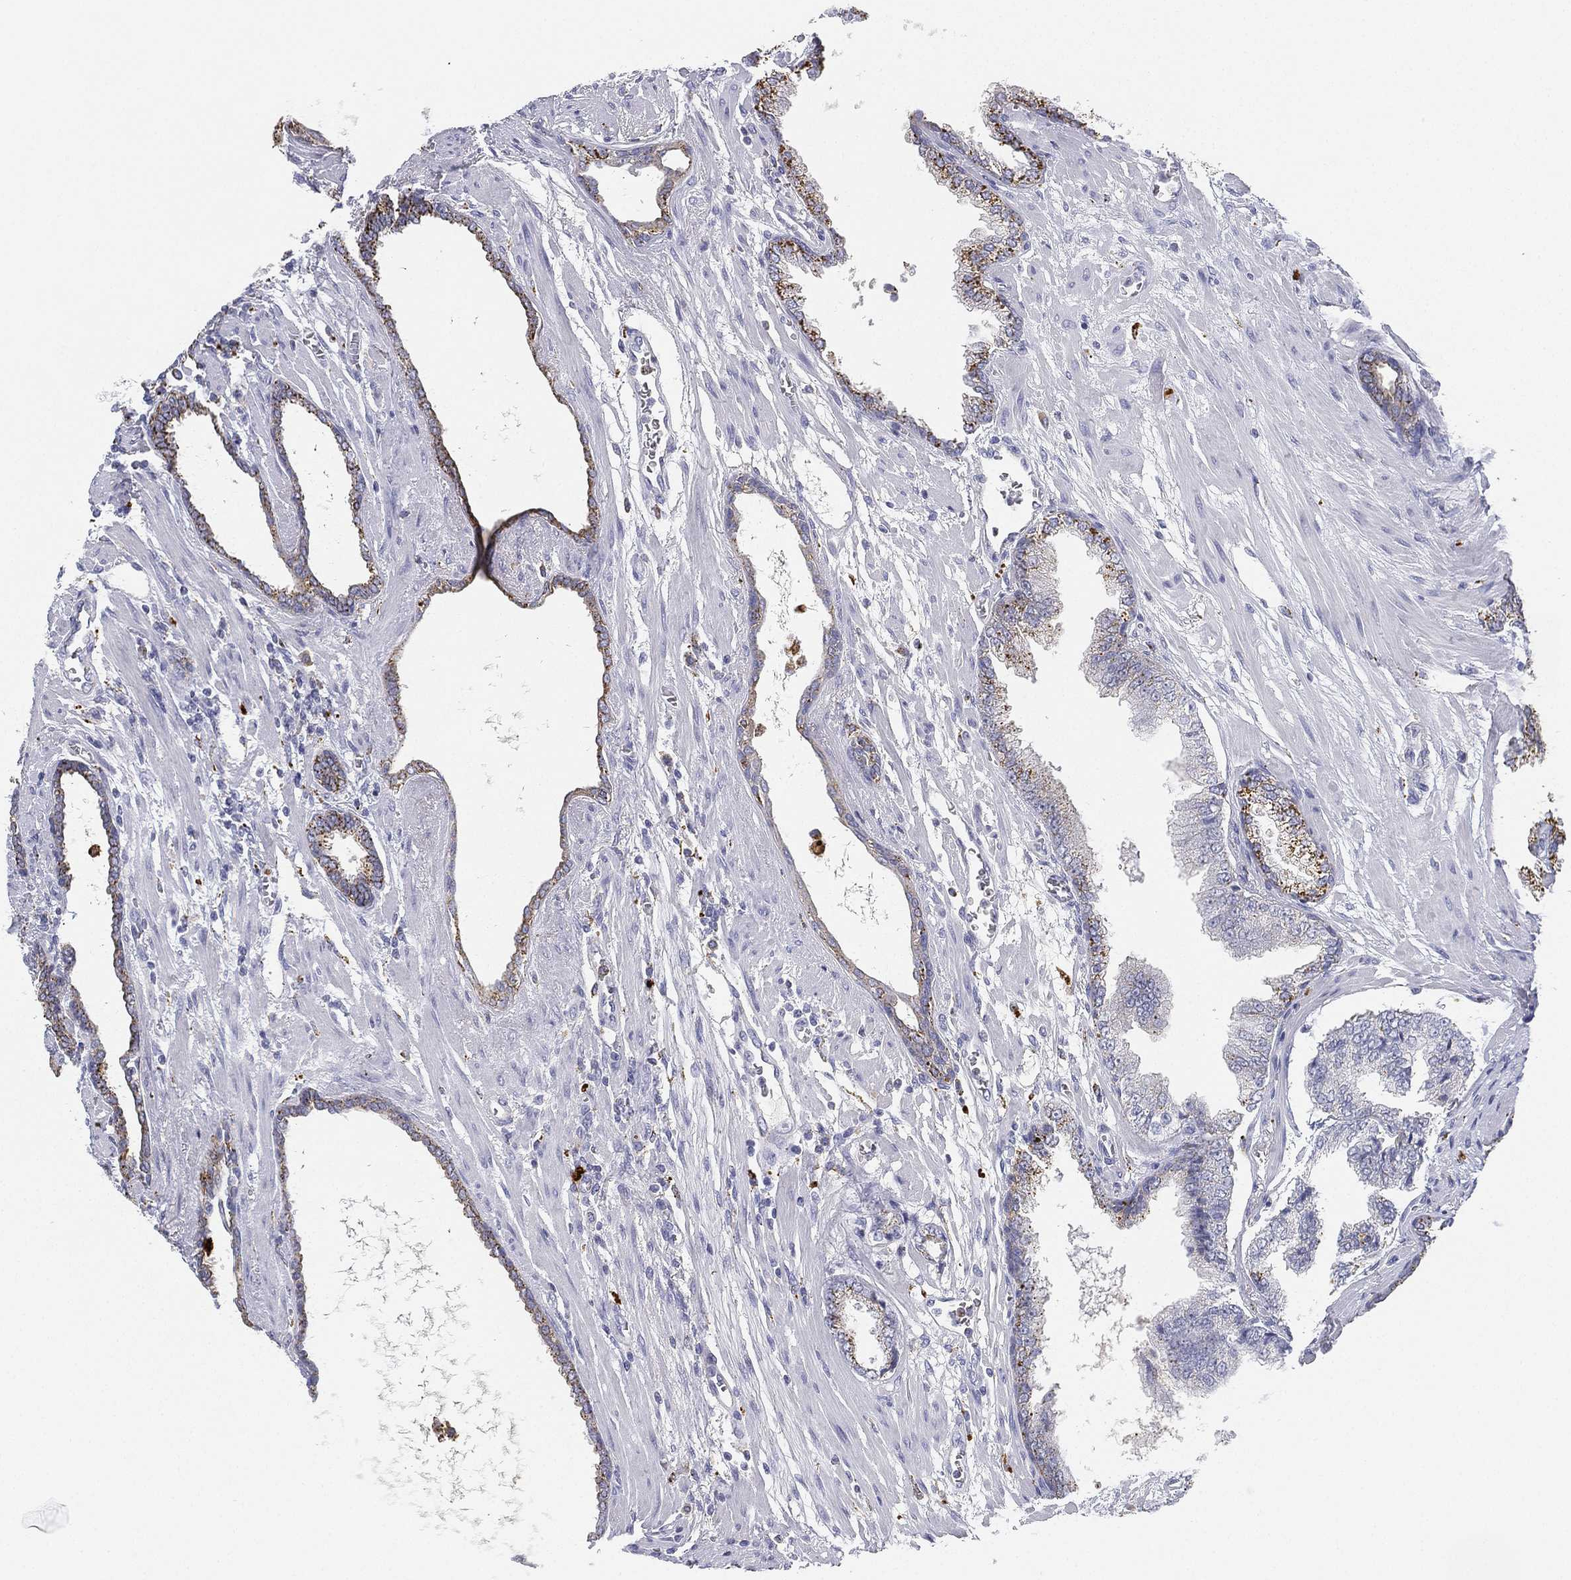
{"staining": {"intensity": "moderate", "quantity": "25%-75%", "location": "cytoplasmic/membranous"}, "tissue": "prostate cancer", "cell_type": "Tumor cells", "image_type": "cancer", "snomed": [{"axis": "morphology", "description": "Adenocarcinoma, Low grade"}, {"axis": "topography", "description": "Prostate"}], "caption": "High-magnification brightfield microscopy of prostate cancer stained with DAB (3,3'-diaminobenzidine) (brown) and counterstained with hematoxylin (blue). tumor cells exhibit moderate cytoplasmic/membranous positivity is identified in approximately25%-75% of cells.", "gene": "NPC2", "patient": {"sex": "male", "age": 69}}